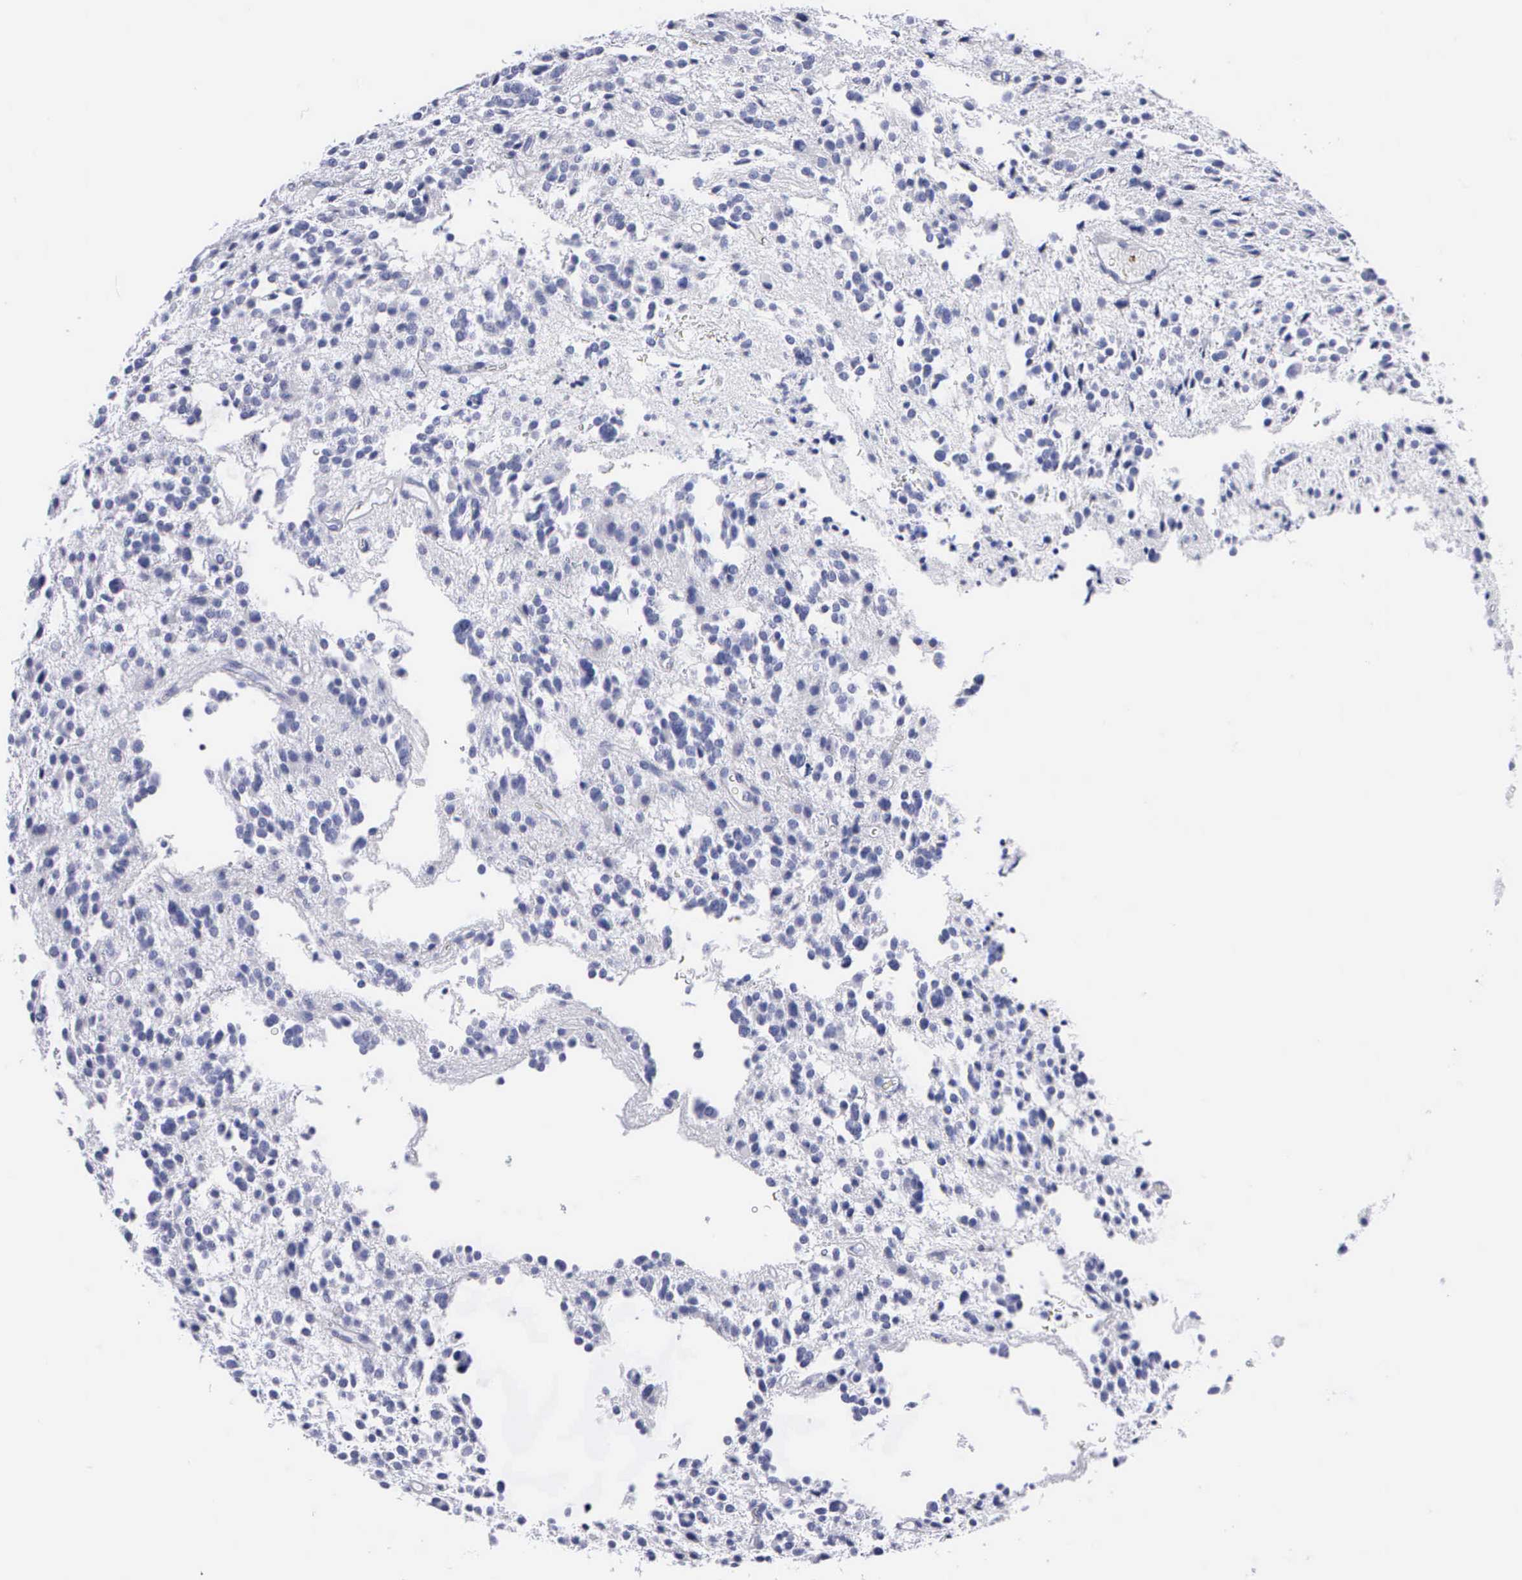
{"staining": {"intensity": "negative", "quantity": "none", "location": "none"}, "tissue": "glioma", "cell_type": "Tumor cells", "image_type": "cancer", "snomed": [{"axis": "morphology", "description": "Glioma, malignant, Low grade"}, {"axis": "topography", "description": "Brain"}], "caption": "A micrograph of malignant glioma (low-grade) stained for a protein exhibits no brown staining in tumor cells. (Brightfield microscopy of DAB (3,3'-diaminobenzidine) immunohistochemistry at high magnification).", "gene": "CTSG", "patient": {"sex": "female", "age": 36}}